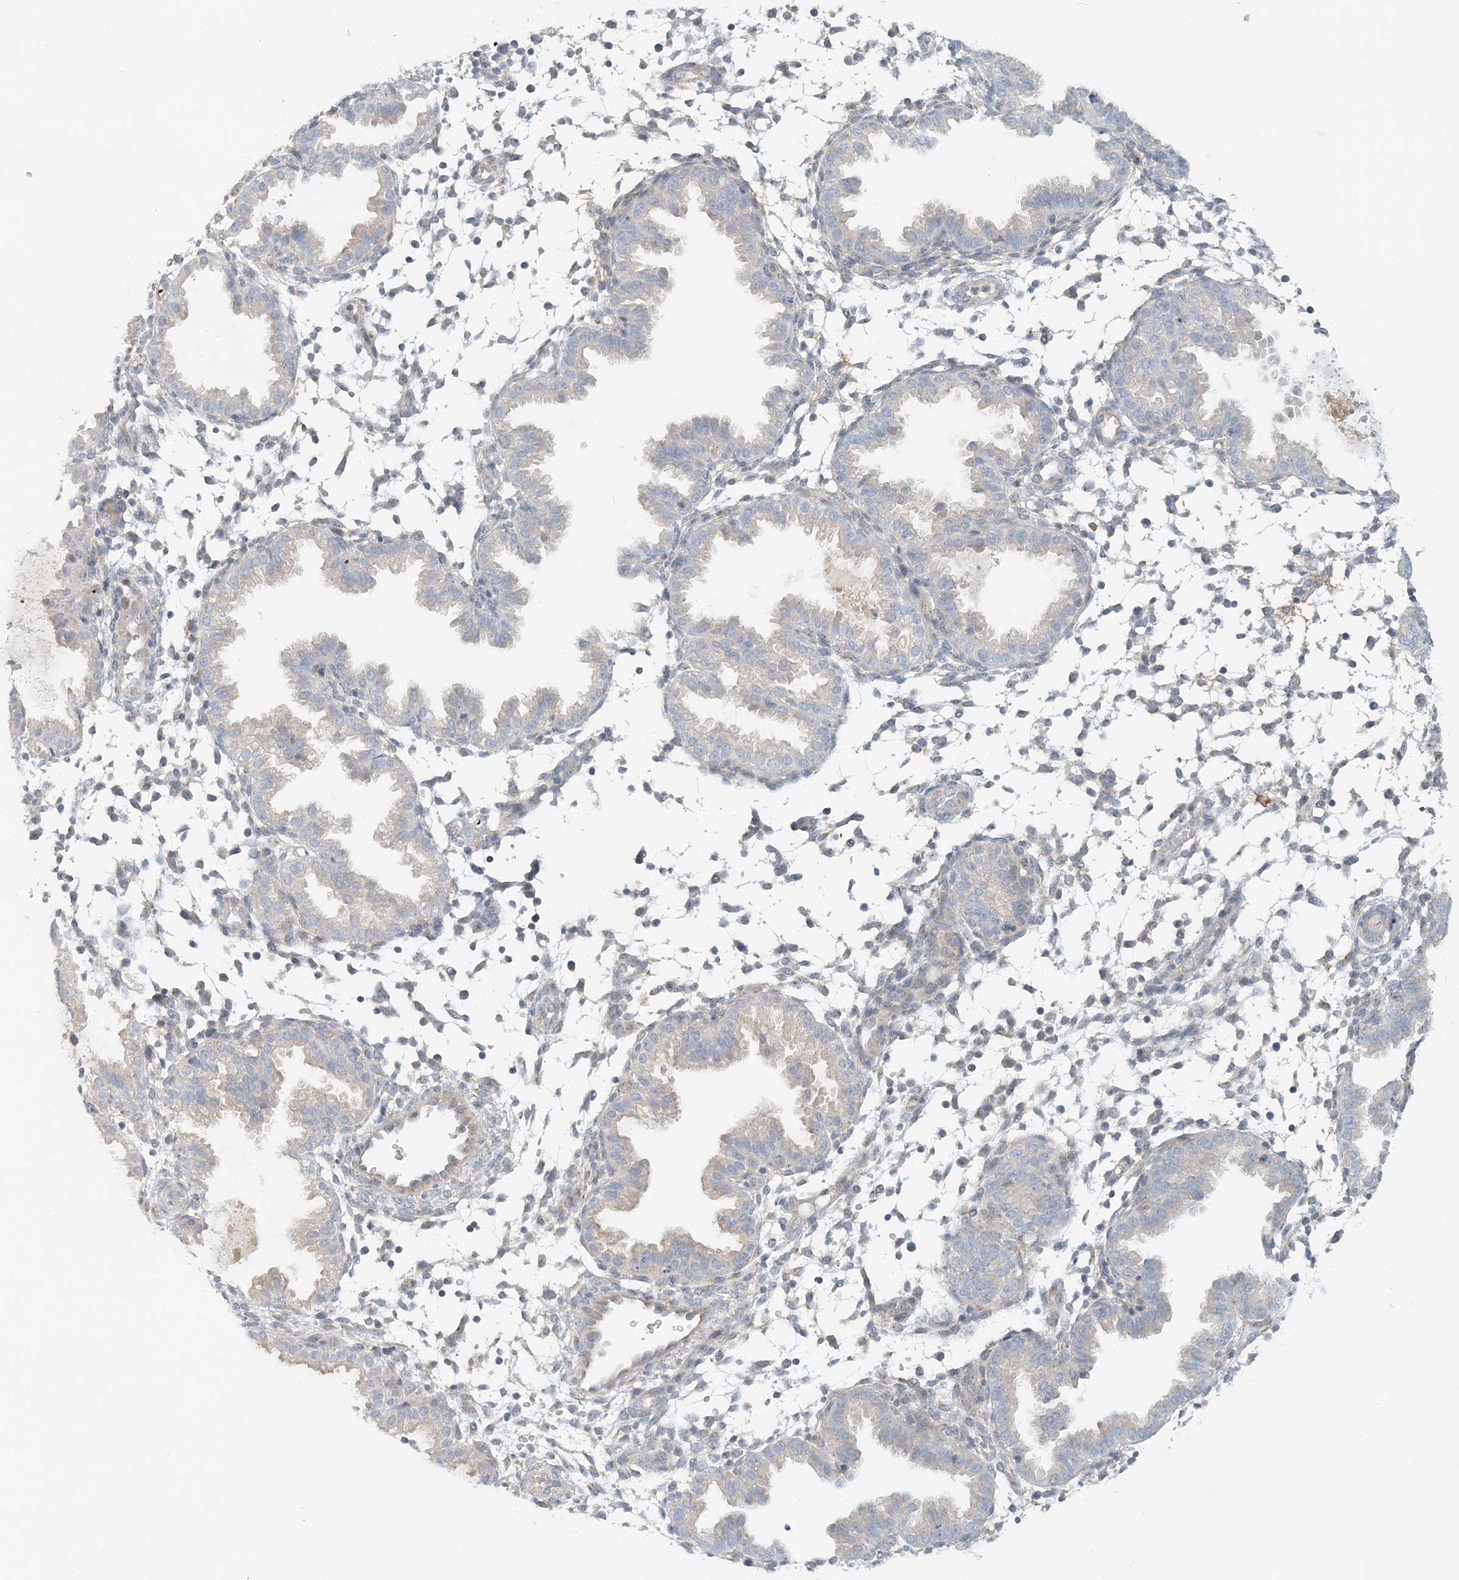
{"staining": {"intensity": "negative", "quantity": "none", "location": "none"}, "tissue": "endometrium", "cell_type": "Cells in endometrial stroma", "image_type": "normal", "snomed": [{"axis": "morphology", "description": "Normal tissue, NOS"}, {"axis": "topography", "description": "Endometrium"}], "caption": "Micrograph shows no protein staining in cells in endometrial stroma of benign endometrium. Nuclei are stained in blue.", "gene": "NAA11", "patient": {"sex": "female", "age": 33}}